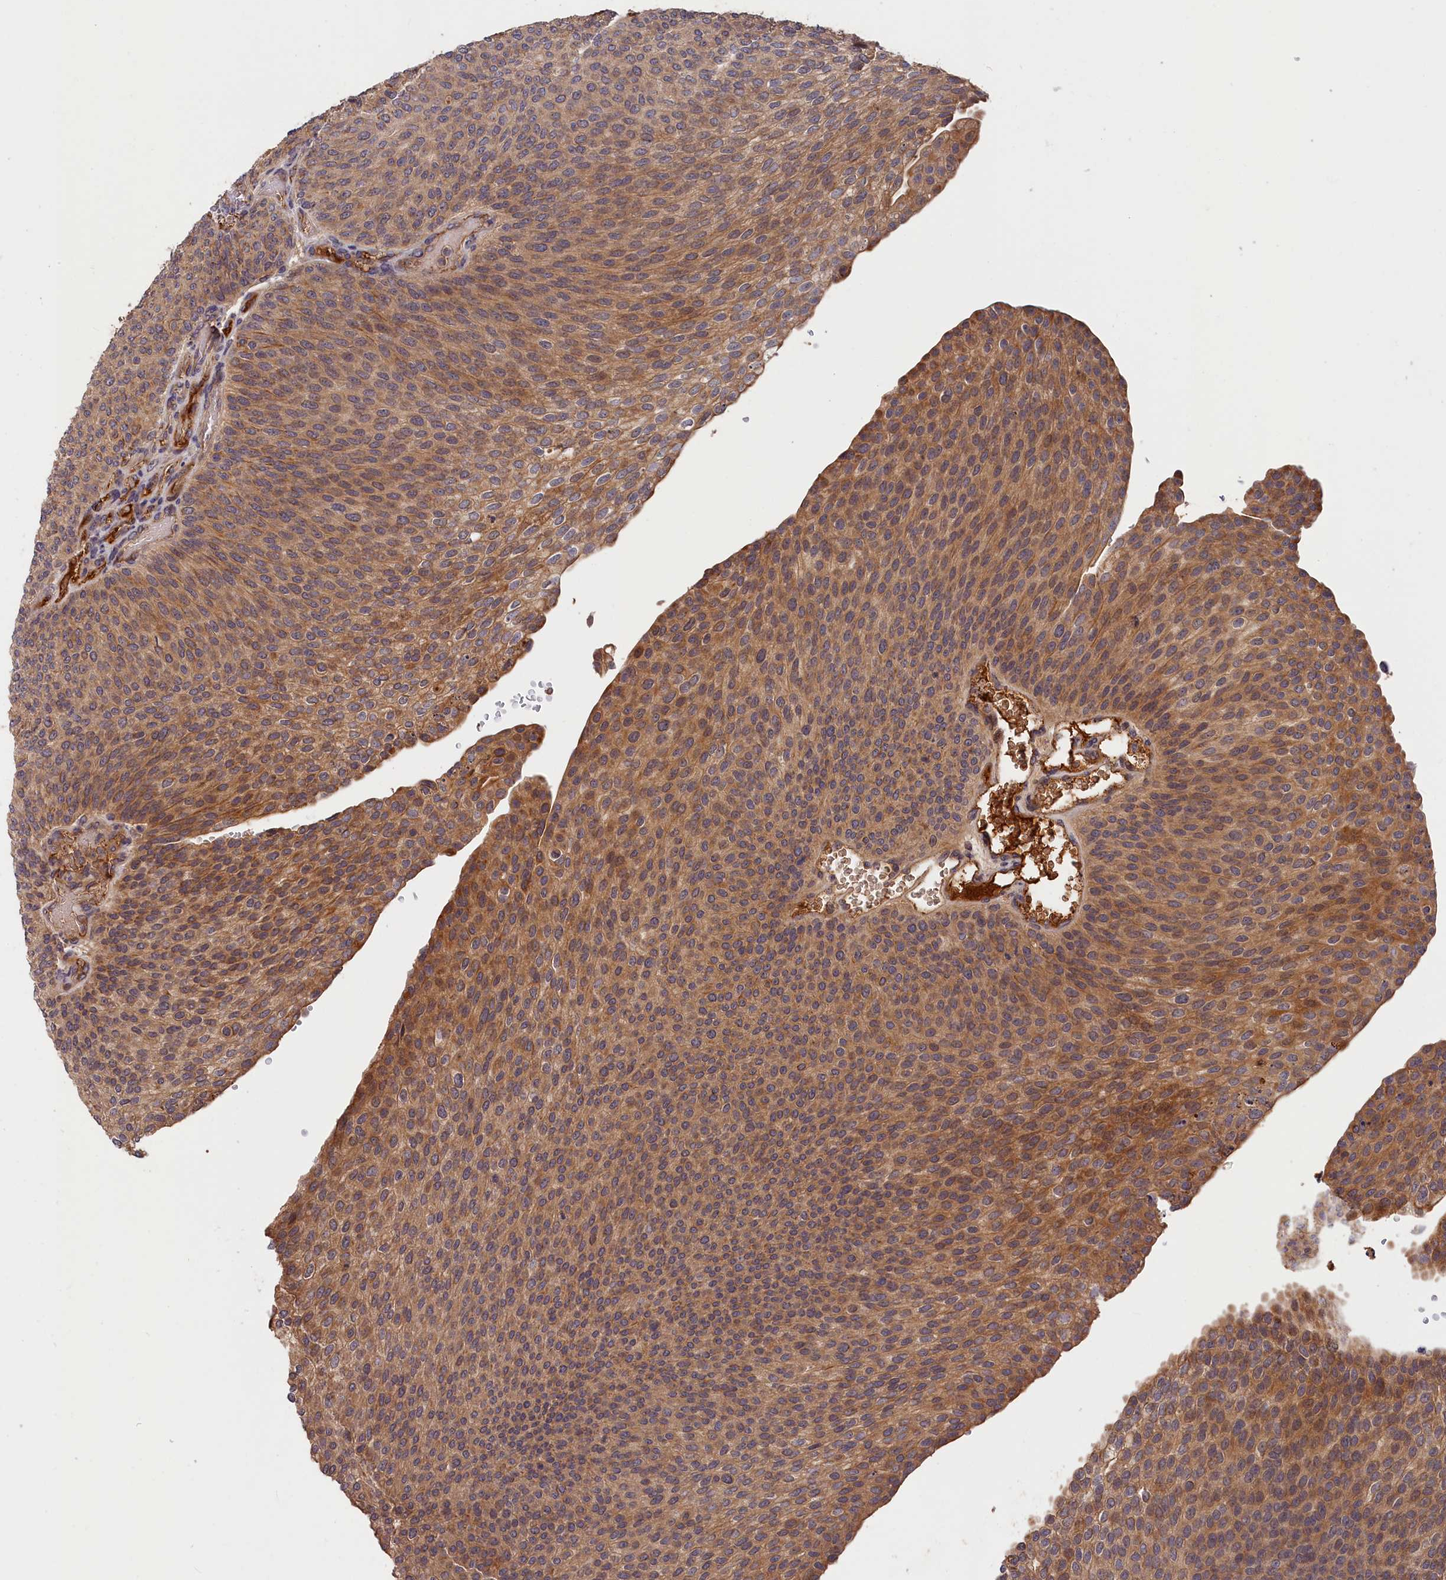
{"staining": {"intensity": "moderate", "quantity": "25%-75%", "location": "cytoplasmic/membranous"}, "tissue": "urothelial cancer", "cell_type": "Tumor cells", "image_type": "cancer", "snomed": [{"axis": "morphology", "description": "Urothelial carcinoma, High grade"}, {"axis": "topography", "description": "Urinary bladder"}], "caption": "High-grade urothelial carcinoma stained with immunohistochemistry displays moderate cytoplasmic/membranous staining in about 25%-75% of tumor cells.", "gene": "ITIH1", "patient": {"sex": "female", "age": 79}}